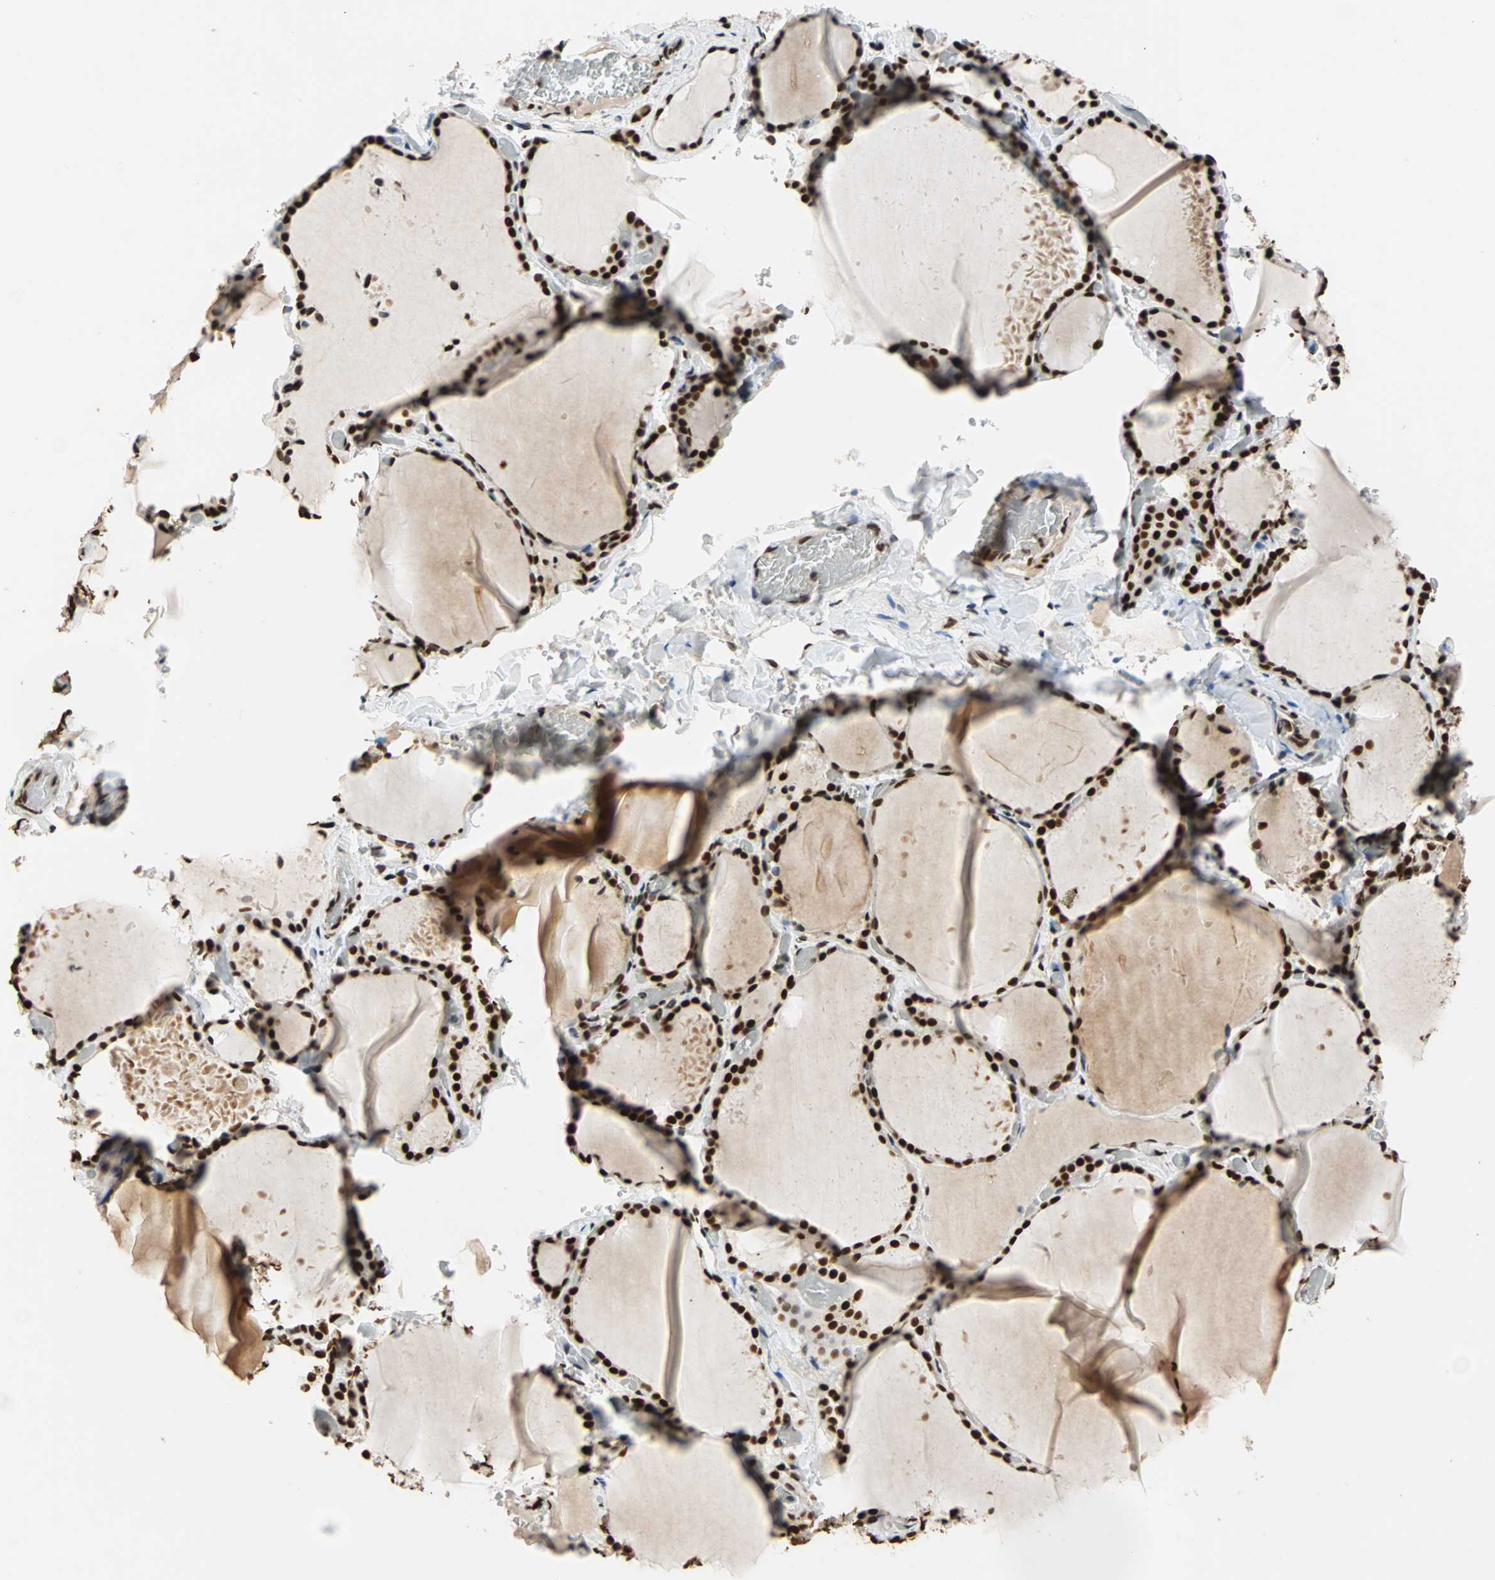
{"staining": {"intensity": "strong", "quantity": ">75%", "location": "nuclear"}, "tissue": "thyroid gland", "cell_type": "Glandular cells", "image_type": "normal", "snomed": [{"axis": "morphology", "description": "Normal tissue, NOS"}, {"axis": "topography", "description": "Thyroid gland"}], "caption": "Thyroid gland stained with DAB (3,3'-diaminobenzidine) immunohistochemistry demonstrates high levels of strong nuclear positivity in about >75% of glandular cells. (DAB IHC with brightfield microscopy, high magnification).", "gene": "ILF2", "patient": {"sex": "female", "age": 22}}